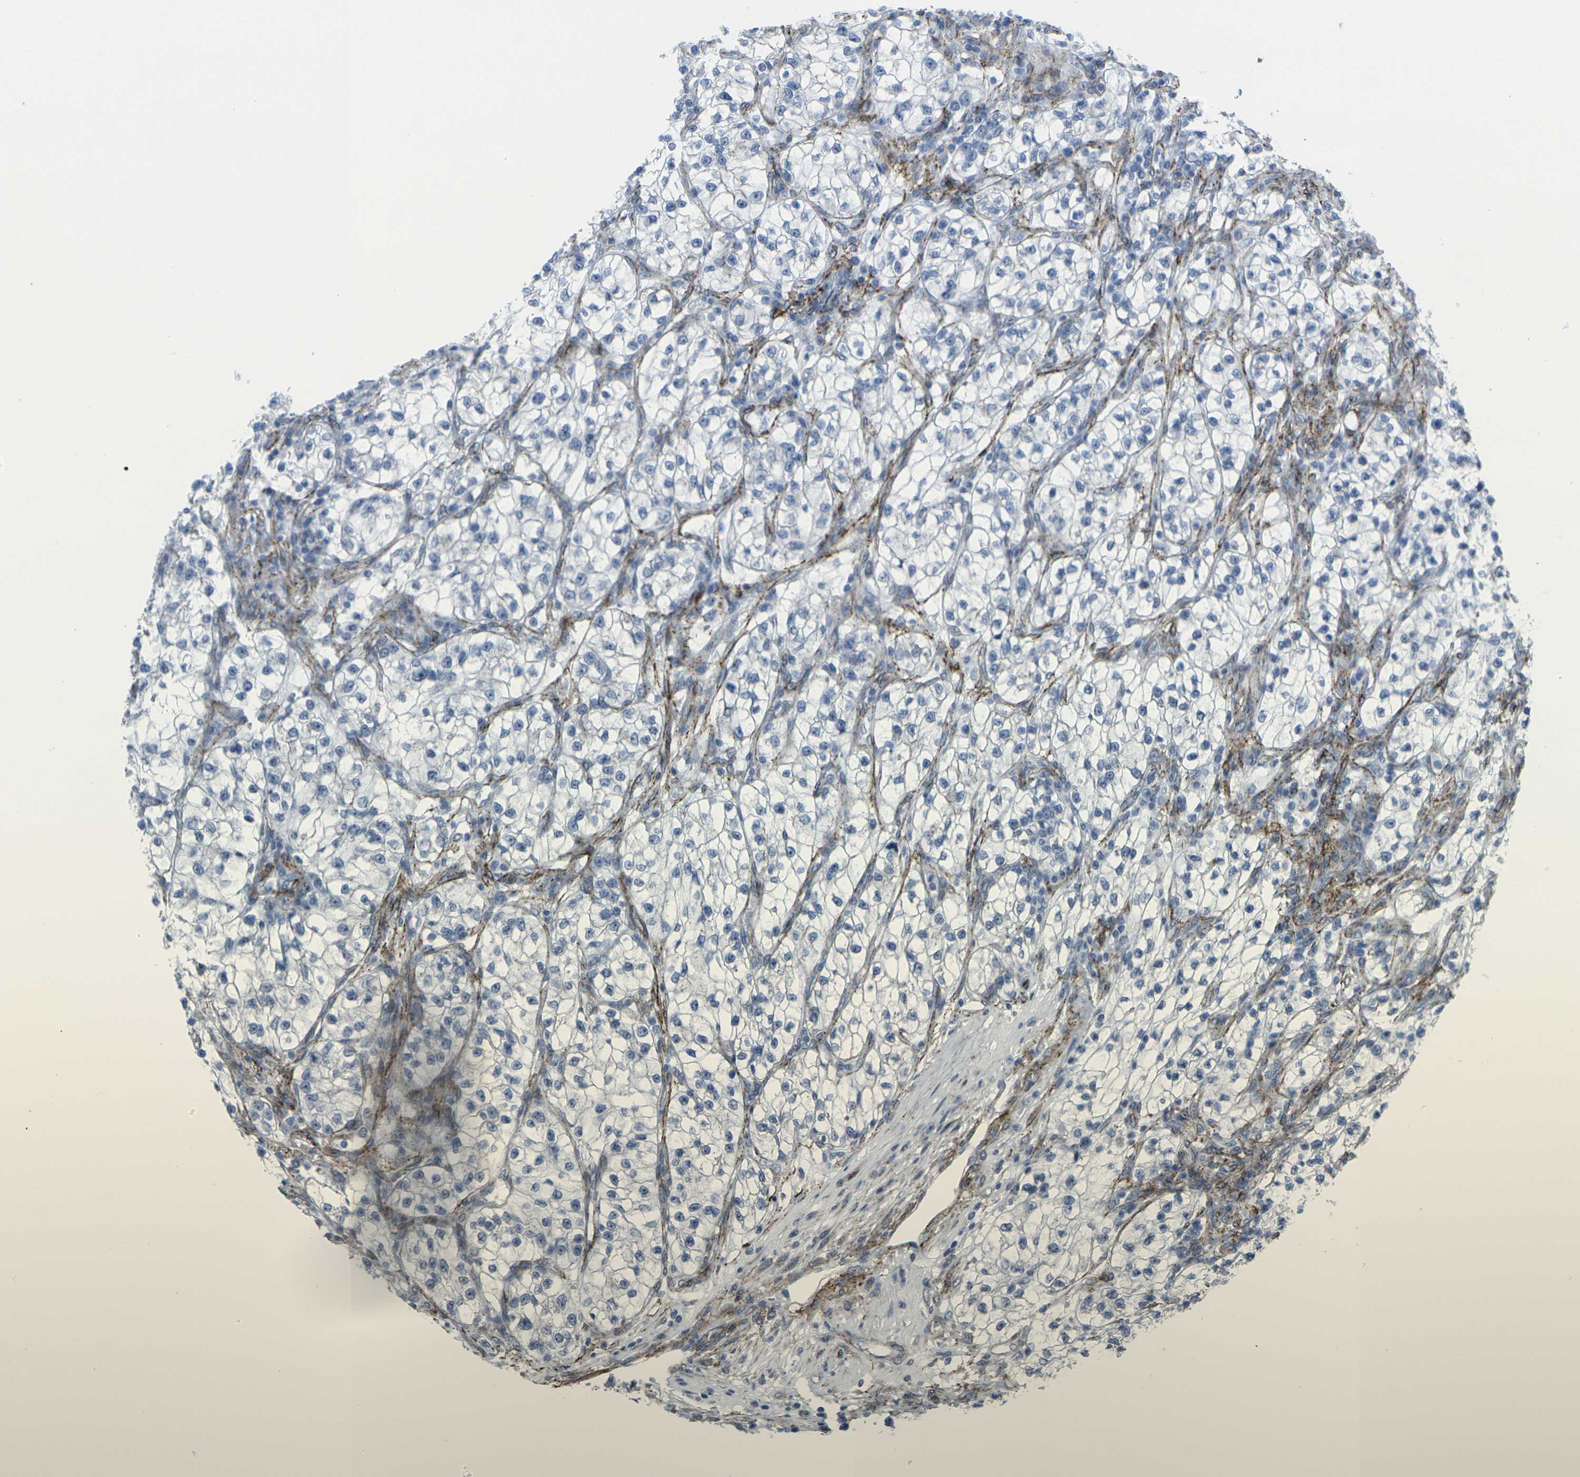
{"staining": {"intensity": "negative", "quantity": "none", "location": "none"}, "tissue": "renal cancer", "cell_type": "Tumor cells", "image_type": "cancer", "snomed": [{"axis": "morphology", "description": "Adenocarcinoma, NOS"}, {"axis": "topography", "description": "Kidney"}], "caption": "Immunohistochemical staining of human renal cancer (adenocarcinoma) reveals no significant positivity in tumor cells.", "gene": "CDH11", "patient": {"sex": "female", "age": 57}}